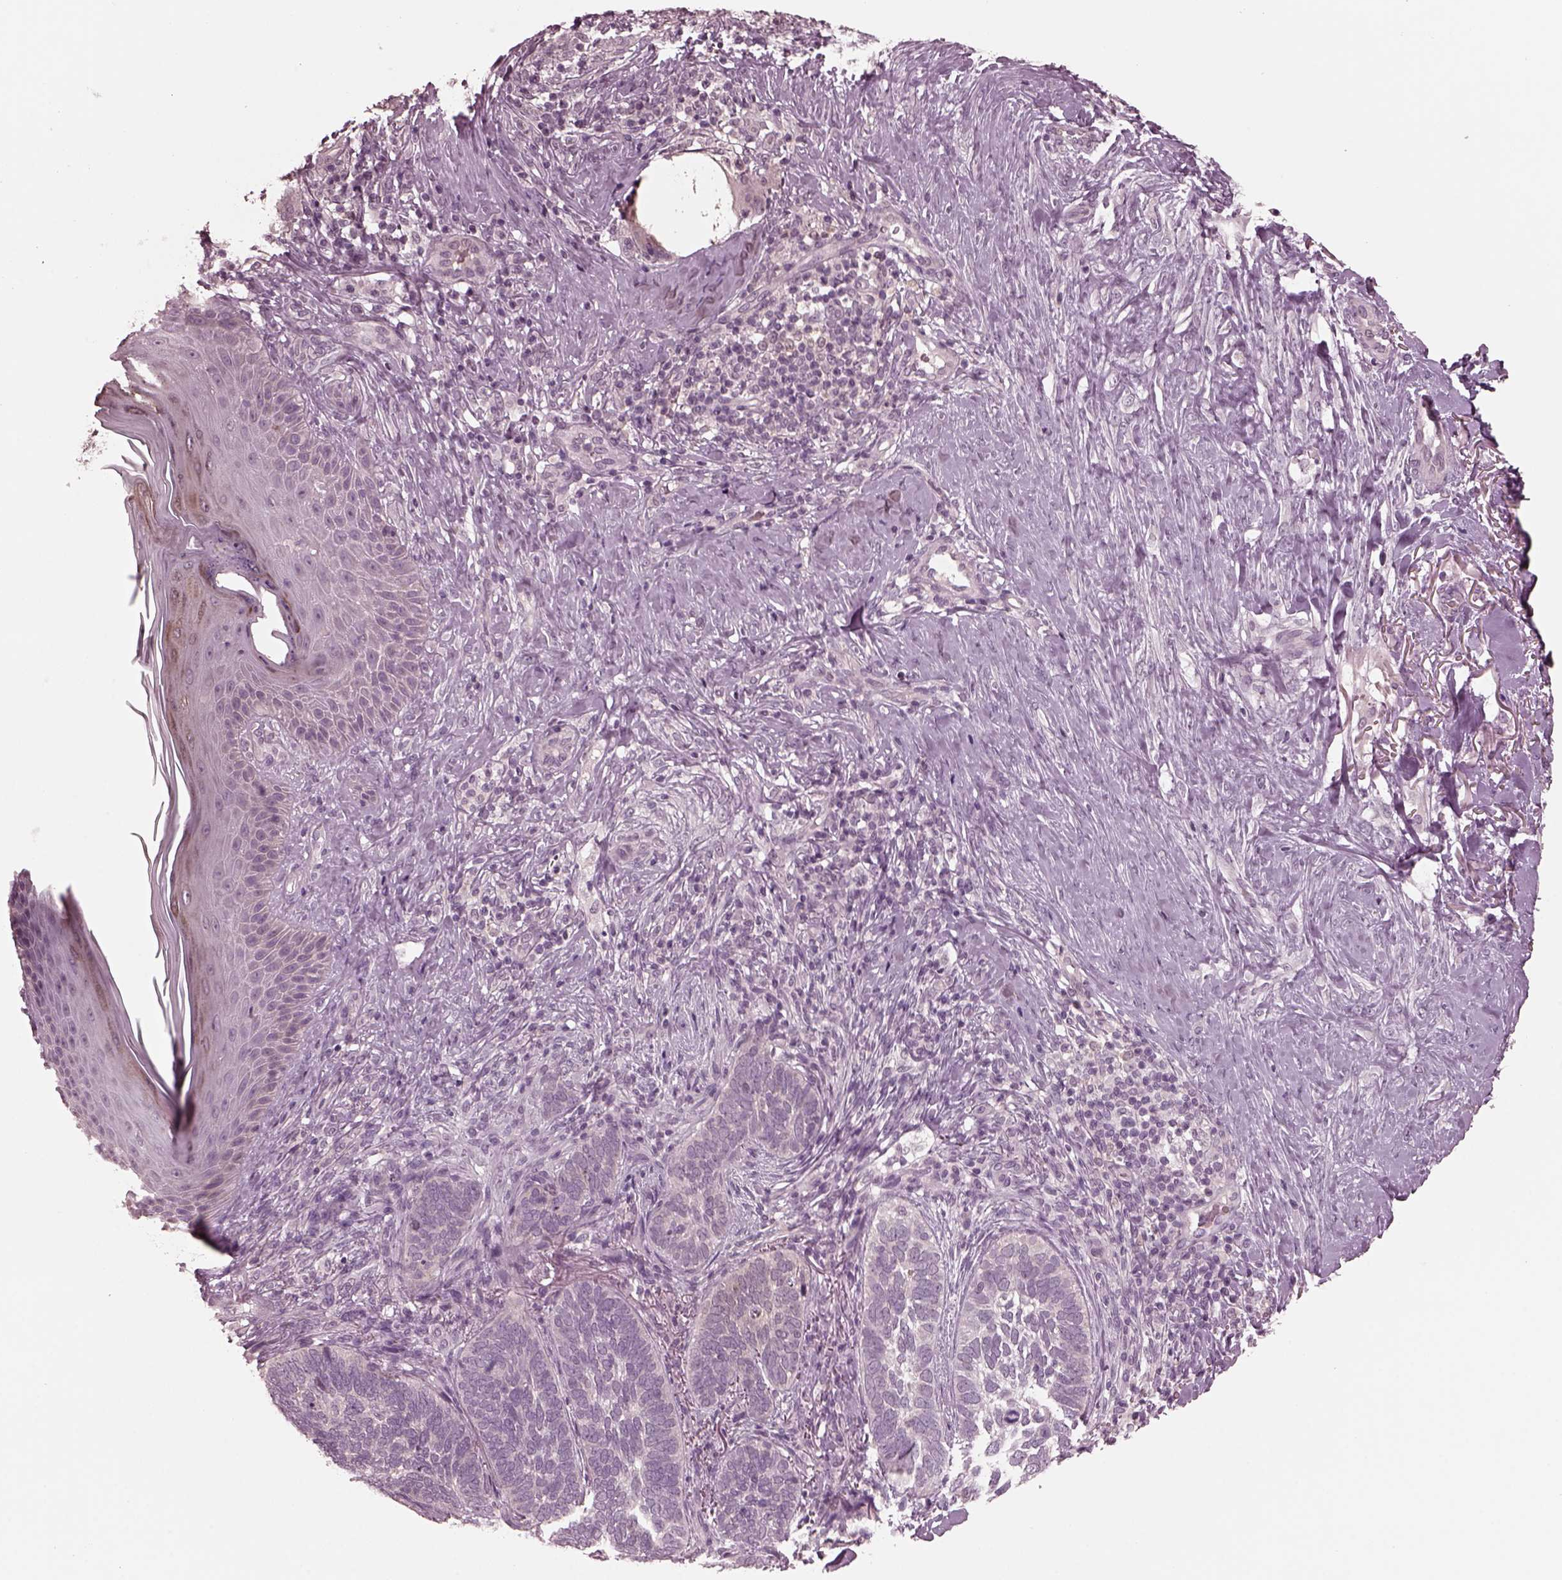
{"staining": {"intensity": "negative", "quantity": "none", "location": "none"}, "tissue": "skin cancer", "cell_type": "Tumor cells", "image_type": "cancer", "snomed": [{"axis": "morphology", "description": "Normal tissue, NOS"}, {"axis": "morphology", "description": "Basal cell carcinoma"}, {"axis": "topography", "description": "Skin"}], "caption": "The immunohistochemistry micrograph has no significant positivity in tumor cells of skin basal cell carcinoma tissue.", "gene": "RGS7", "patient": {"sex": "male", "age": 46}}